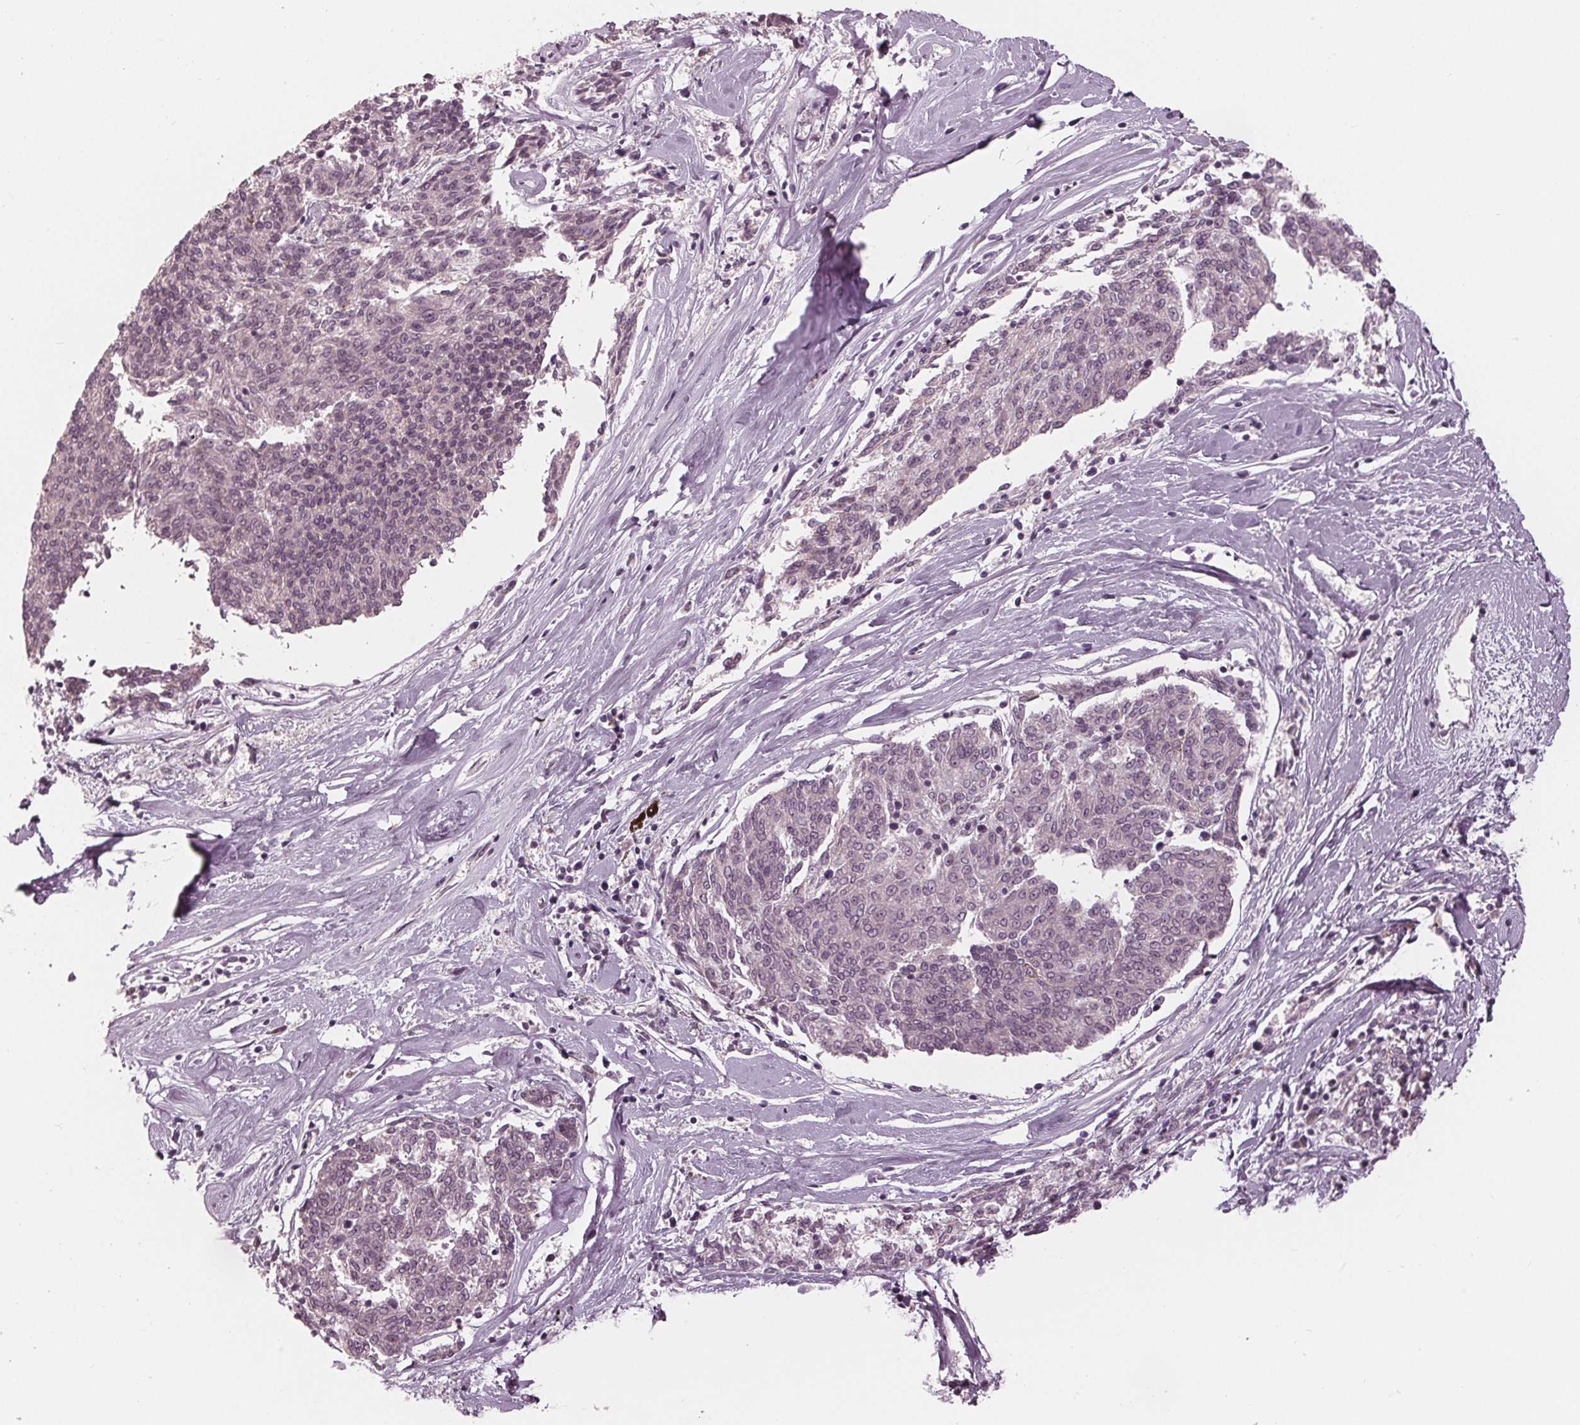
{"staining": {"intensity": "weak", "quantity": "<25%", "location": "nuclear"}, "tissue": "melanoma", "cell_type": "Tumor cells", "image_type": "cancer", "snomed": [{"axis": "morphology", "description": "Malignant melanoma, NOS"}, {"axis": "topography", "description": "Skin"}], "caption": "Immunohistochemical staining of human malignant melanoma exhibits no significant expression in tumor cells.", "gene": "SLX4", "patient": {"sex": "female", "age": 72}}